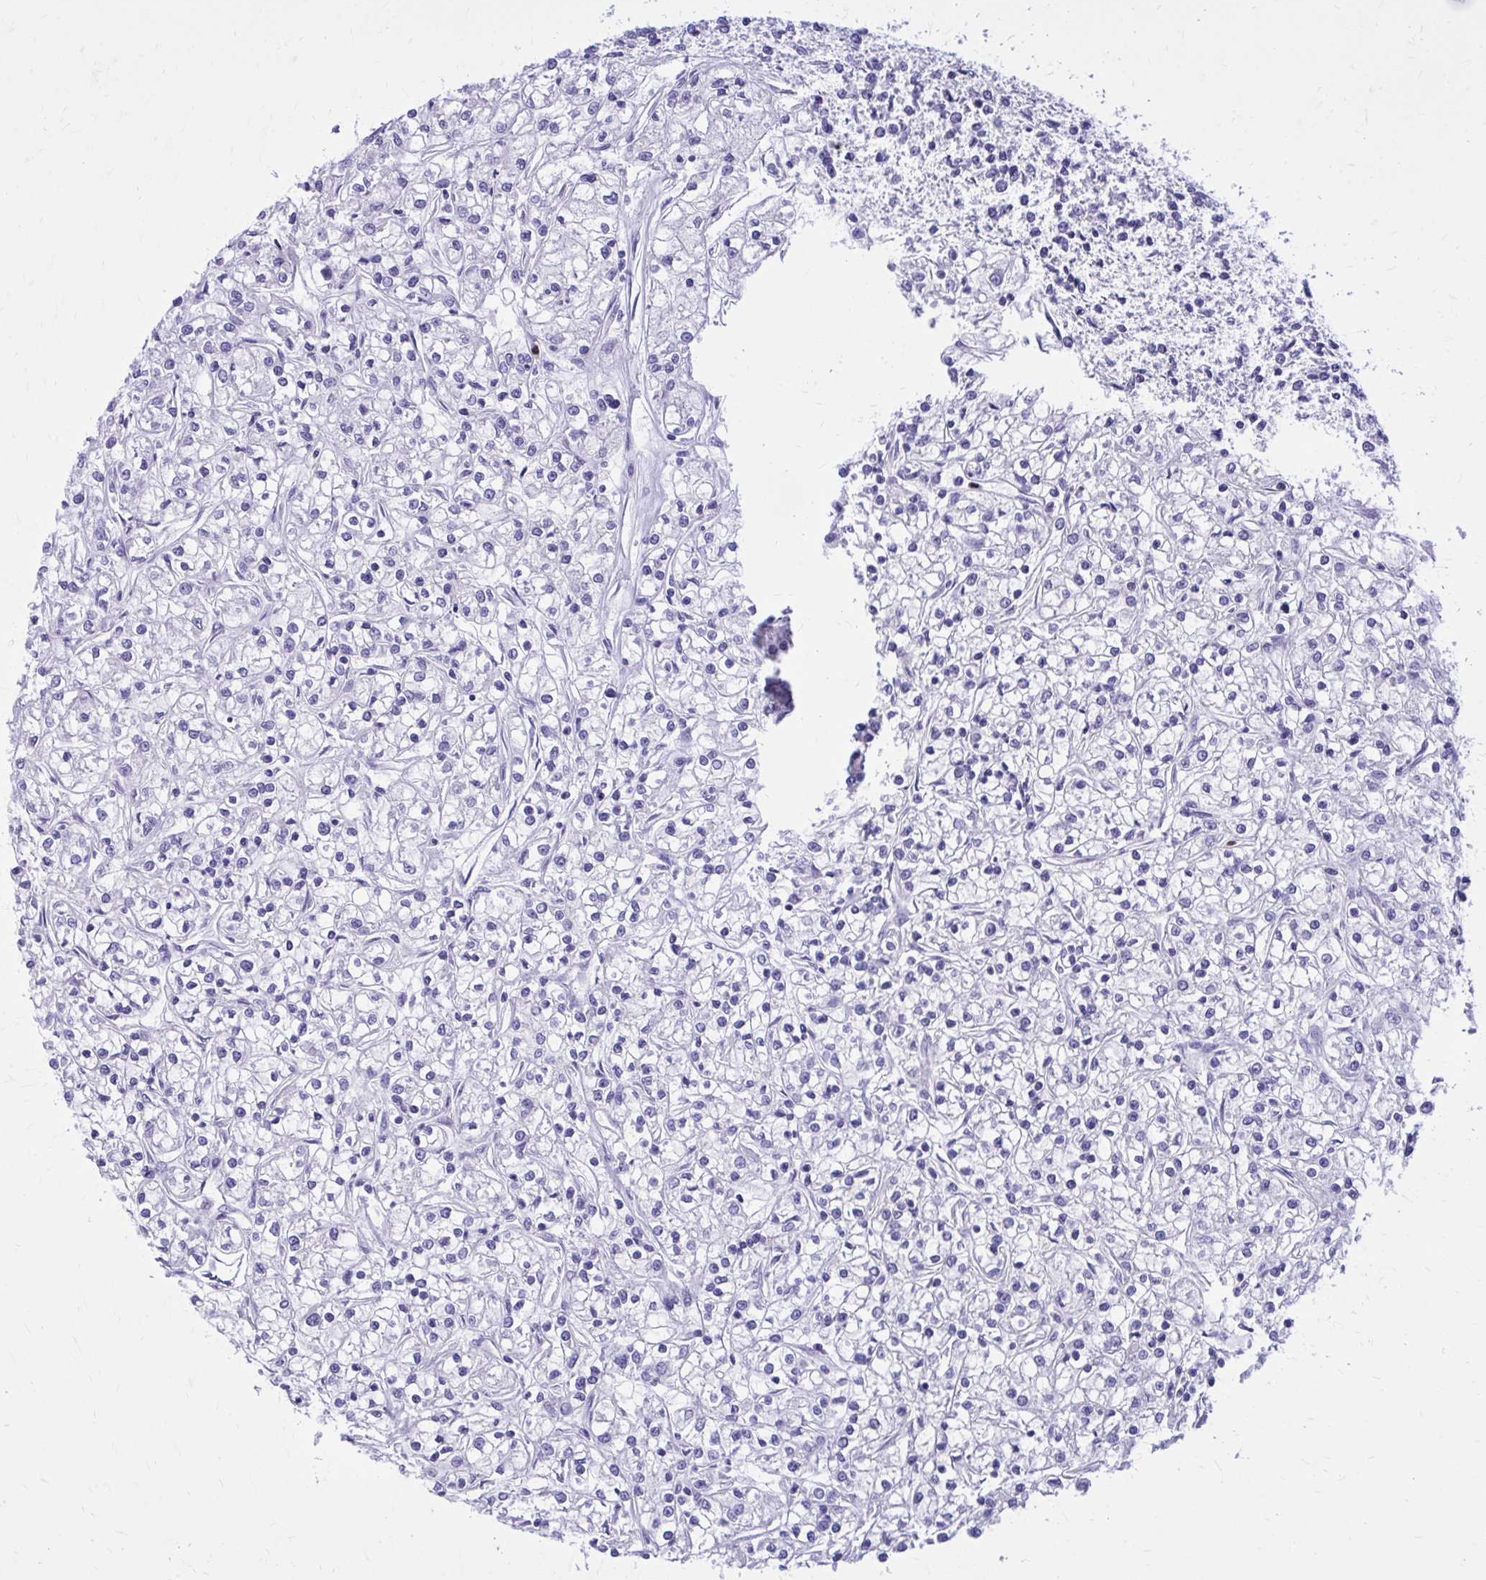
{"staining": {"intensity": "negative", "quantity": "none", "location": "none"}, "tissue": "renal cancer", "cell_type": "Tumor cells", "image_type": "cancer", "snomed": [{"axis": "morphology", "description": "Adenocarcinoma, NOS"}, {"axis": "topography", "description": "Kidney"}], "caption": "Image shows no significant protein staining in tumor cells of renal adenocarcinoma.", "gene": "ADAMTSL1", "patient": {"sex": "female", "age": 59}}